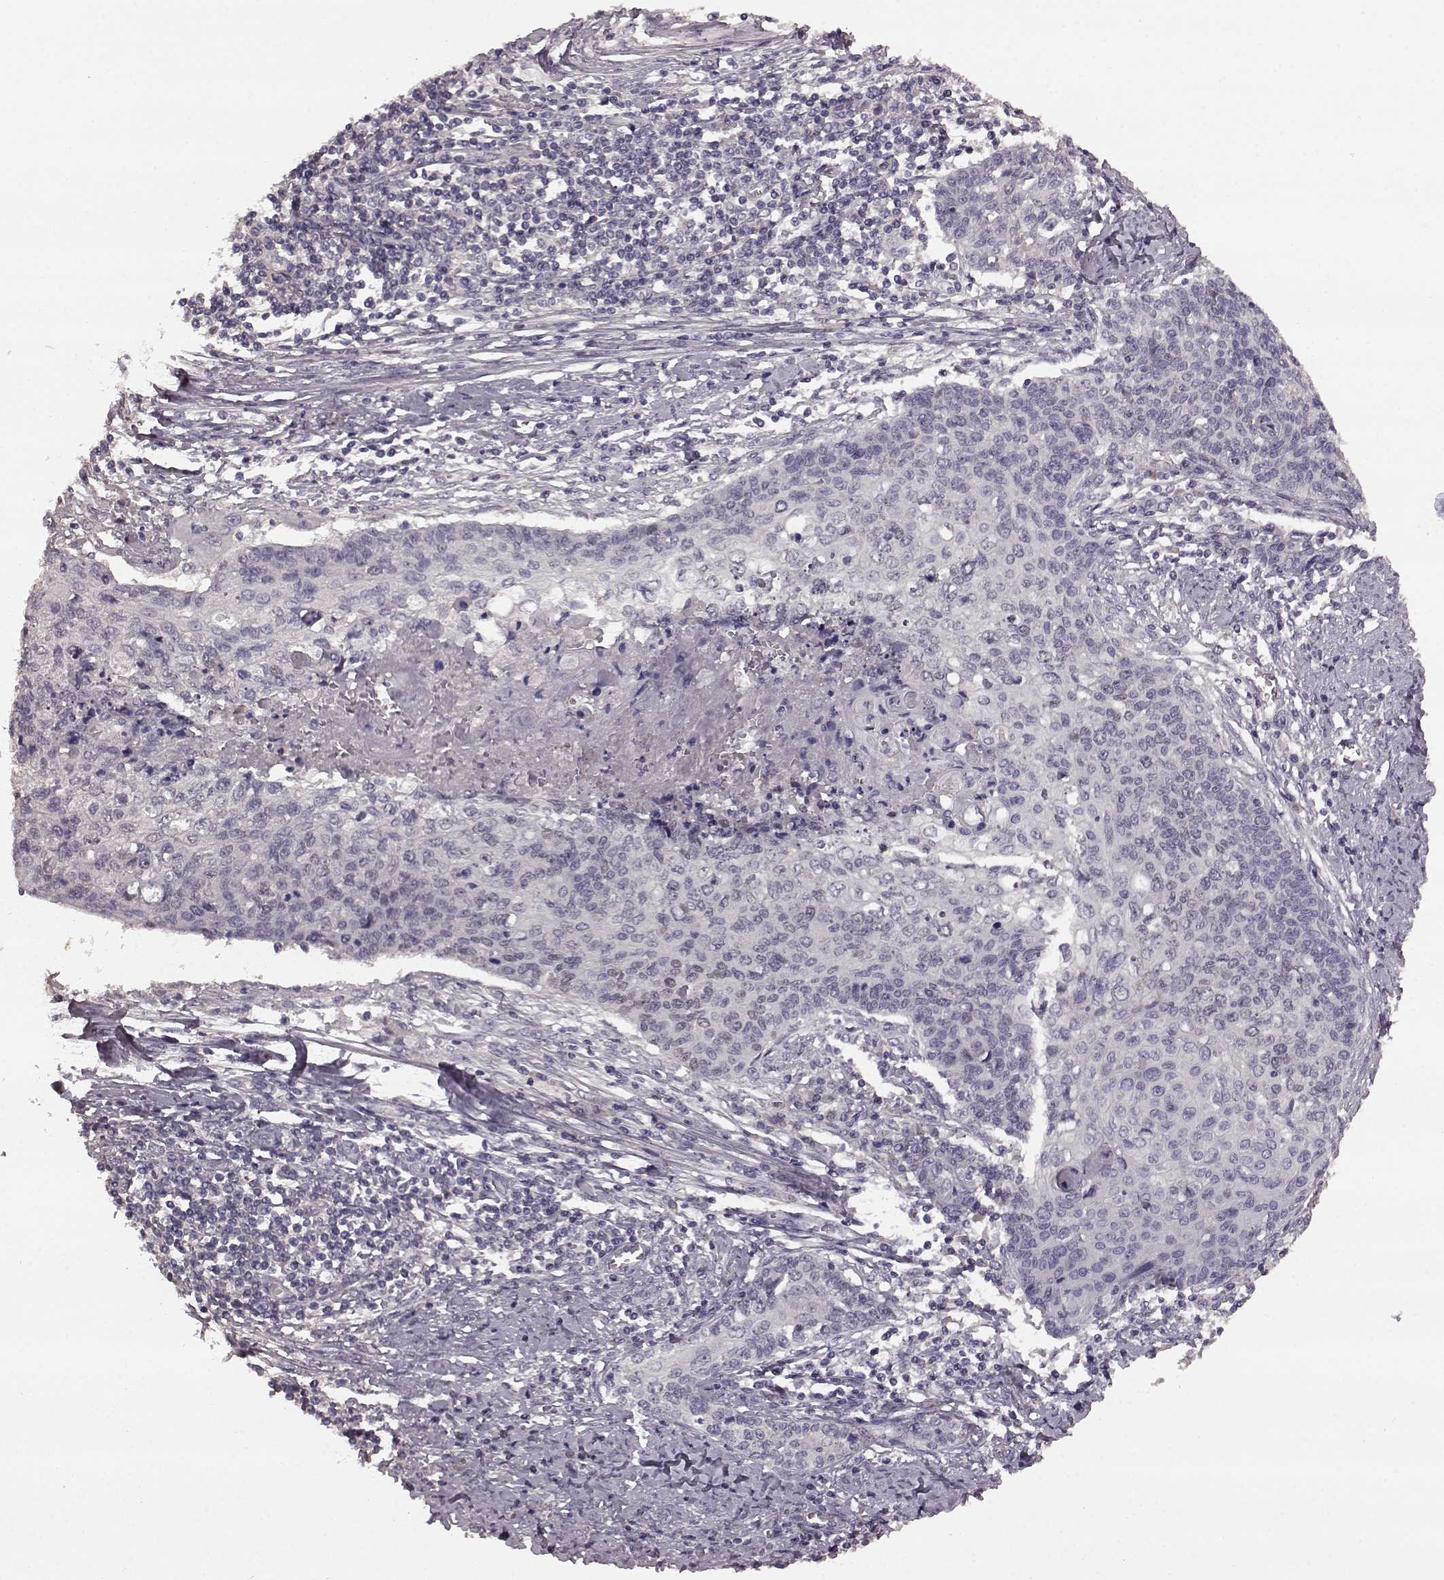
{"staining": {"intensity": "negative", "quantity": "none", "location": "none"}, "tissue": "cervical cancer", "cell_type": "Tumor cells", "image_type": "cancer", "snomed": [{"axis": "morphology", "description": "Squamous cell carcinoma, NOS"}, {"axis": "topography", "description": "Cervix"}], "caption": "Protein analysis of squamous cell carcinoma (cervical) exhibits no significant staining in tumor cells. (Brightfield microscopy of DAB IHC at high magnification).", "gene": "SLC52A3", "patient": {"sex": "female", "age": 39}}